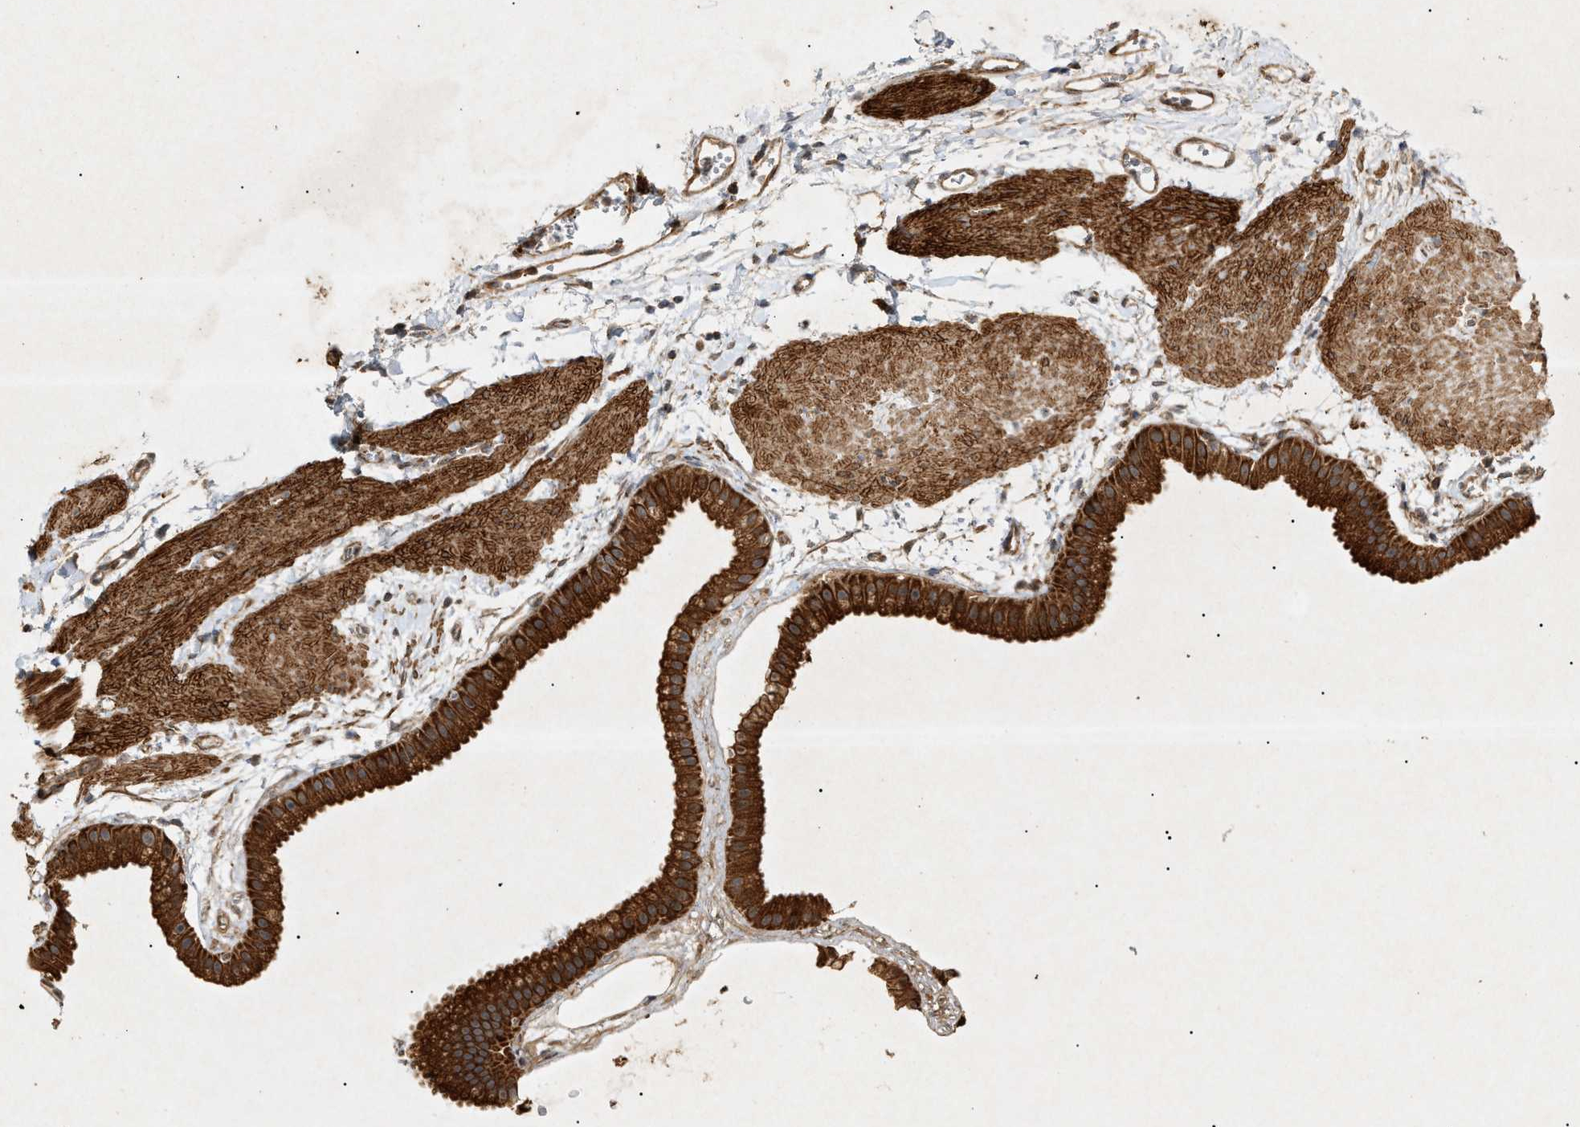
{"staining": {"intensity": "strong", "quantity": ">75%", "location": "cytoplasmic/membranous"}, "tissue": "gallbladder", "cell_type": "Glandular cells", "image_type": "normal", "snomed": [{"axis": "morphology", "description": "Normal tissue, NOS"}, {"axis": "topography", "description": "Gallbladder"}], "caption": "Gallbladder stained for a protein (brown) shows strong cytoplasmic/membranous positive staining in about >75% of glandular cells.", "gene": "MTCH1", "patient": {"sex": "female", "age": 64}}